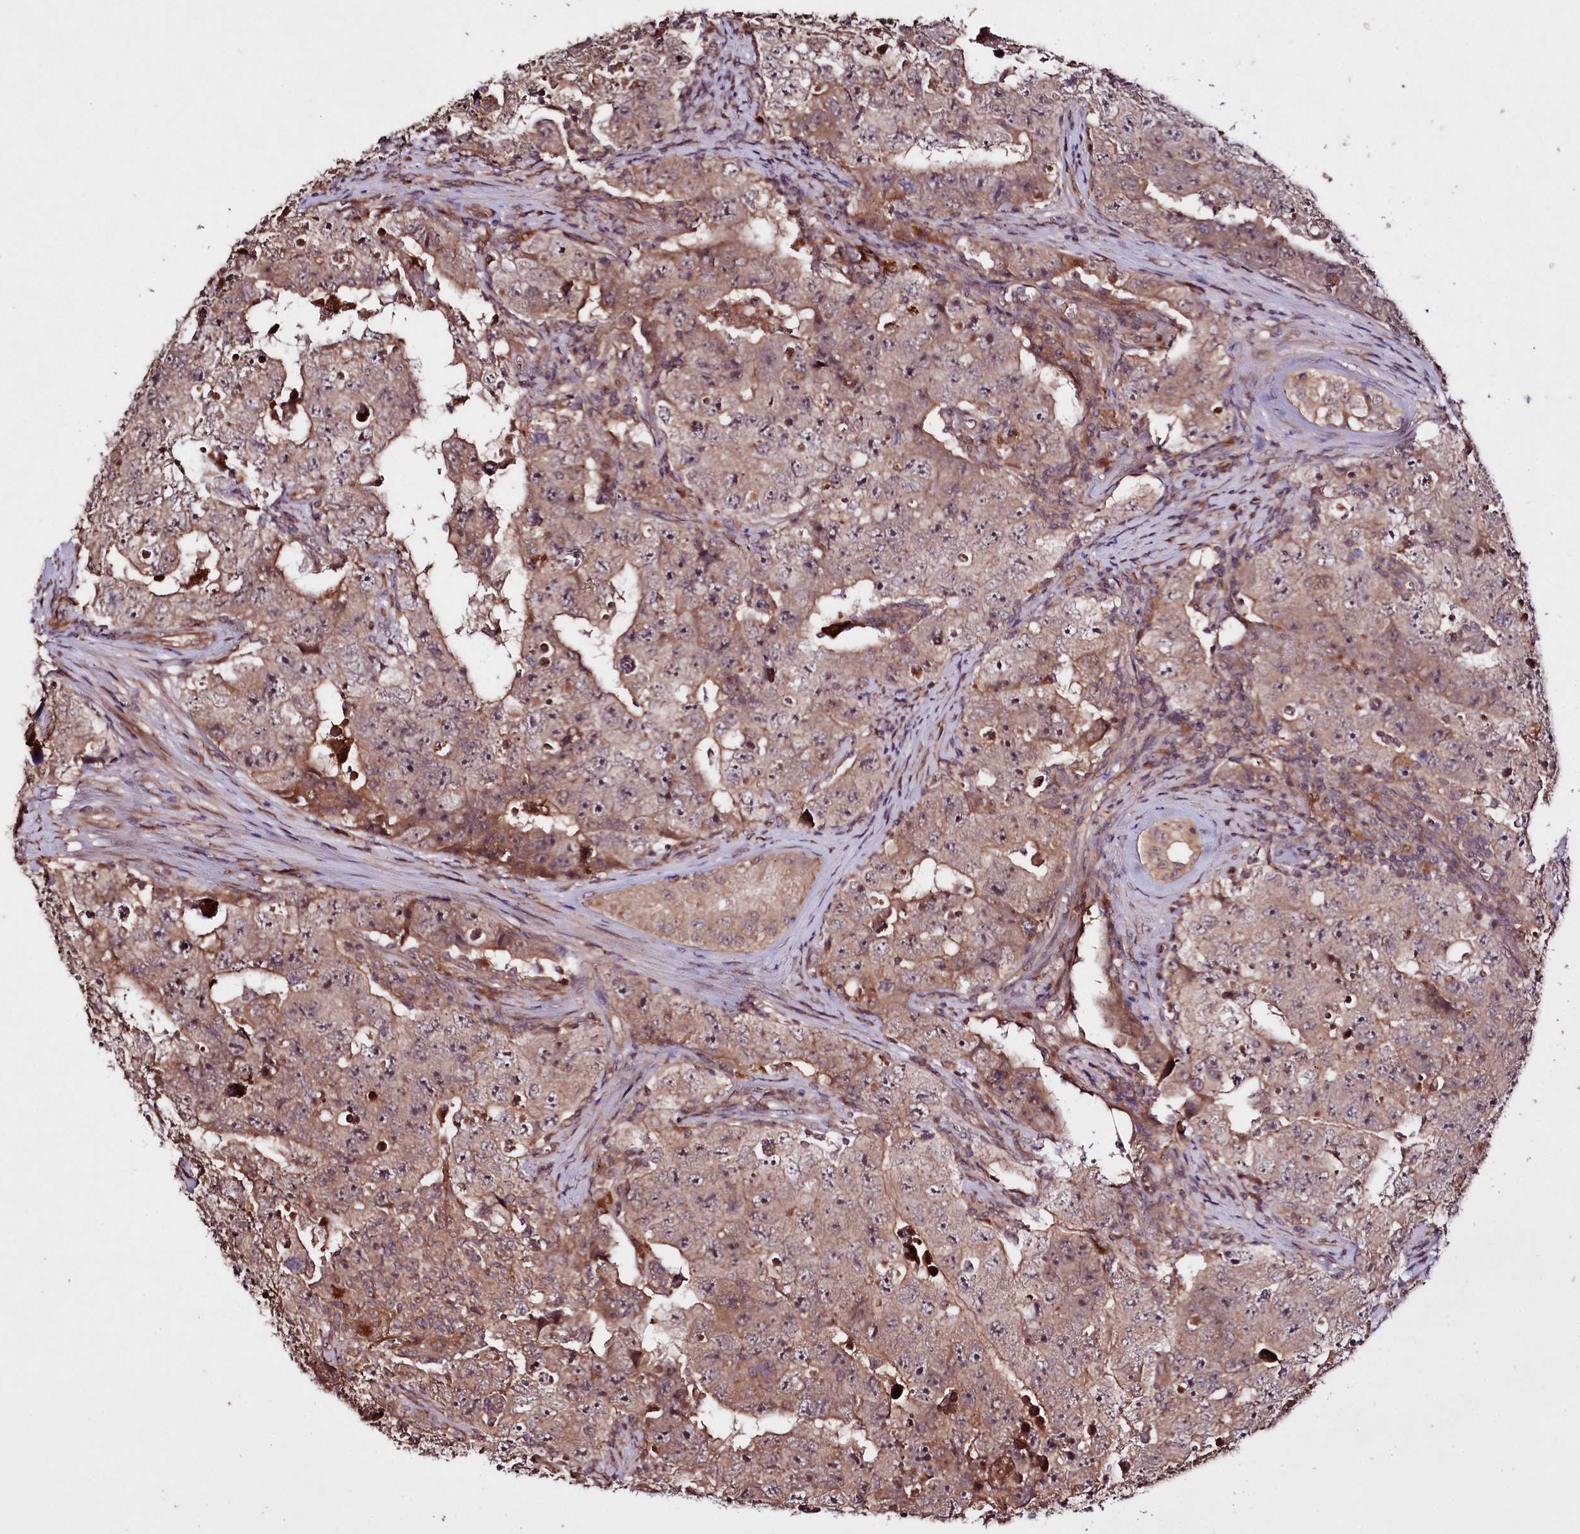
{"staining": {"intensity": "moderate", "quantity": ">75%", "location": "cytoplasmic/membranous"}, "tissue": "testis cancer", "cell_type": "Tumor cells", "image_type": "cancer", "snomed": [{"axis": "morphology", "description": "Carcinoma, Embryonal, NOS"}, {"axis": "topography", "description": "Testis"}], "caption": "Moderate cytoplasmic/membranous positivity is identified in approximately >75% of tumor cells in testis cancer (embryonal carcinoma).", "gene": "TNPO3", "patient": {"sex": "male", "age": 17}}